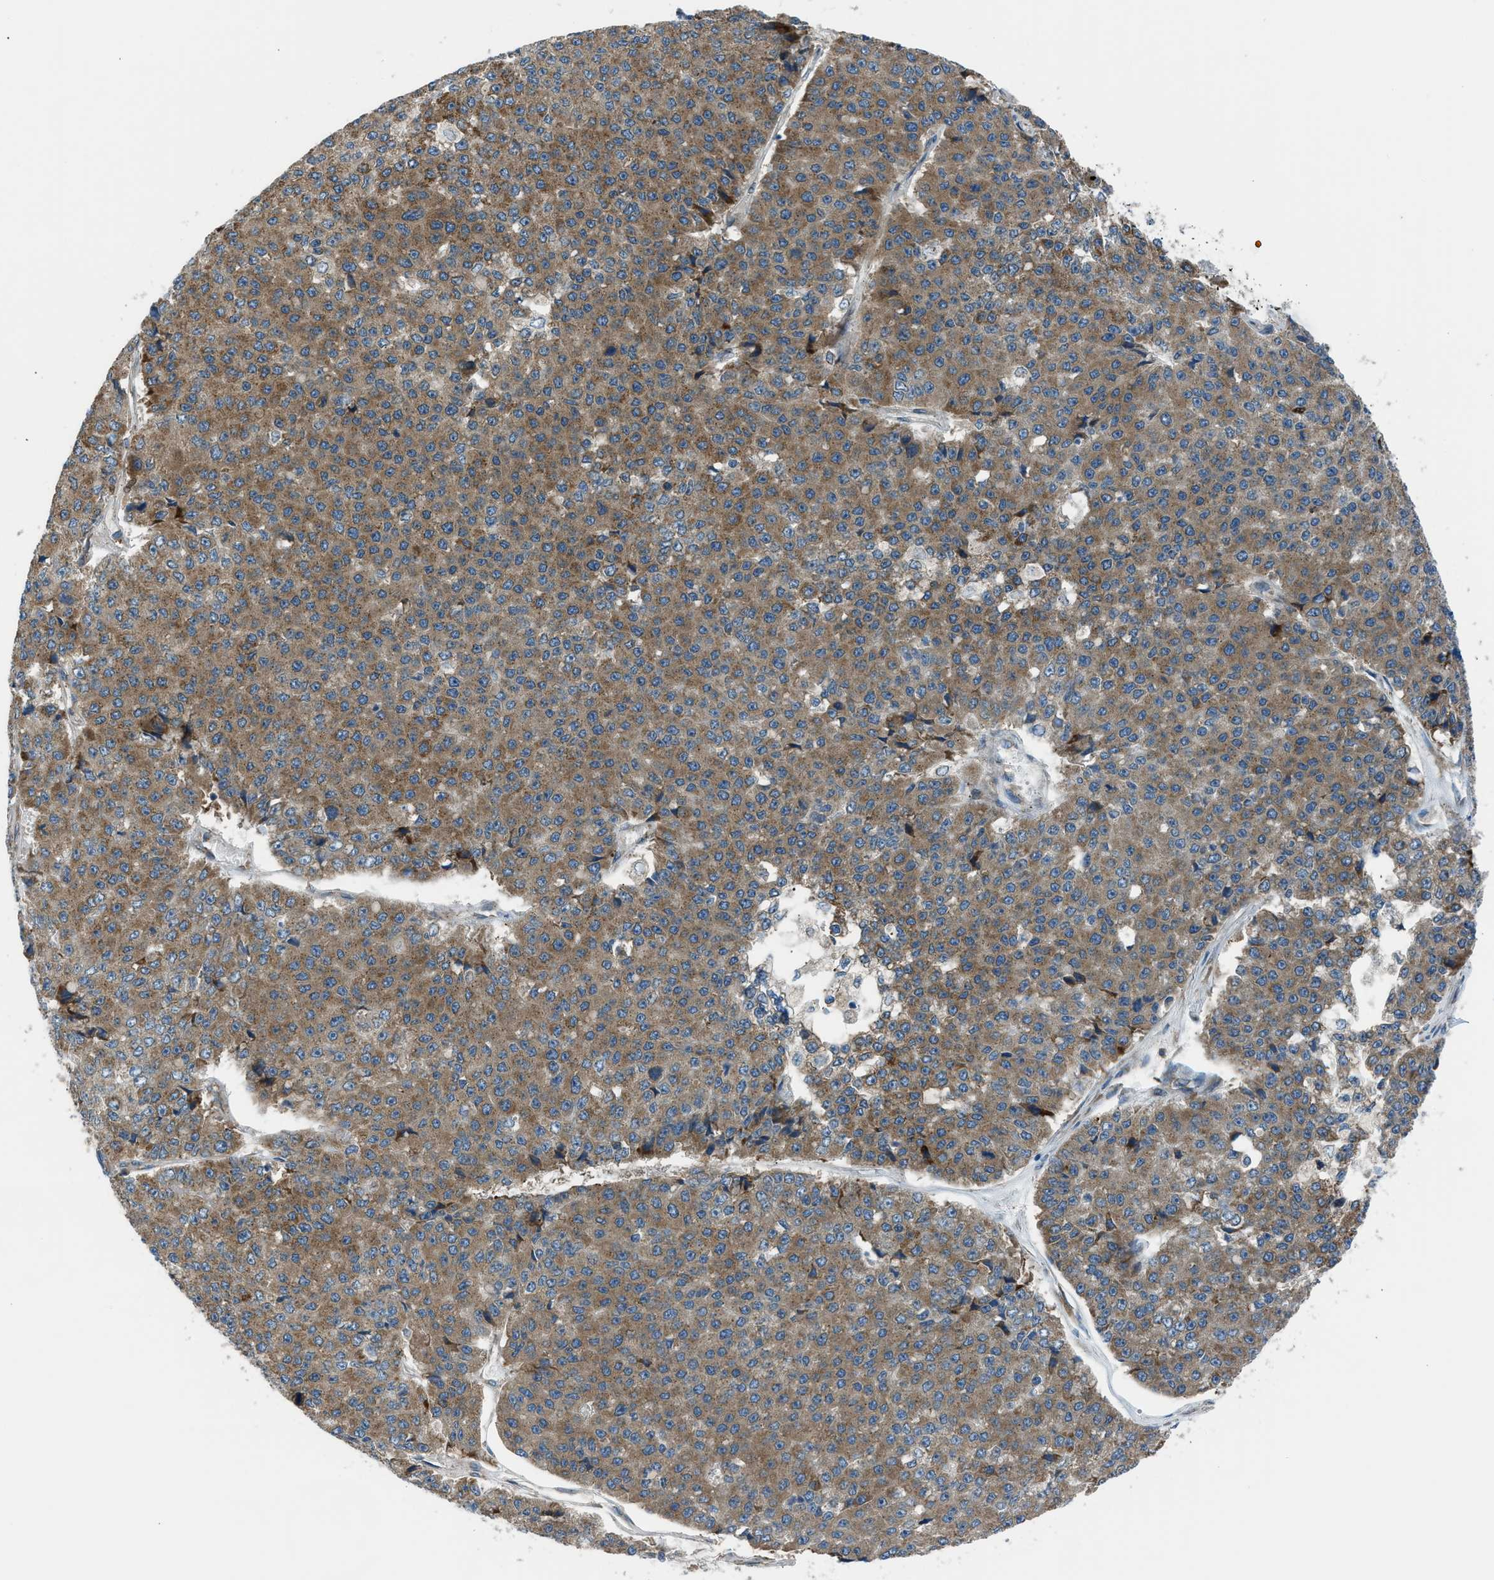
{"staining": {"intensity": "moderate", "quantity": ">75%", "location": "cytoplasmic/membranous"}, "tissue": "pancreatic cancer", "cell_type": "Tumor cells", "image_type": "cancer", "snomed": [{"axis": "morphology", "description": "Adenocarcinoma, NOS"}, {"axis": "topography", "description": "Pancreas"}], "caption": "Pancreatic cancer was stained to show a protein in brown. There is medium levels of moderate cytoplasmic/membranous expression in approximately >75% of tumor cells.", "gene": "EDARADD", "patient": {"sex": "male", "age": 50}}